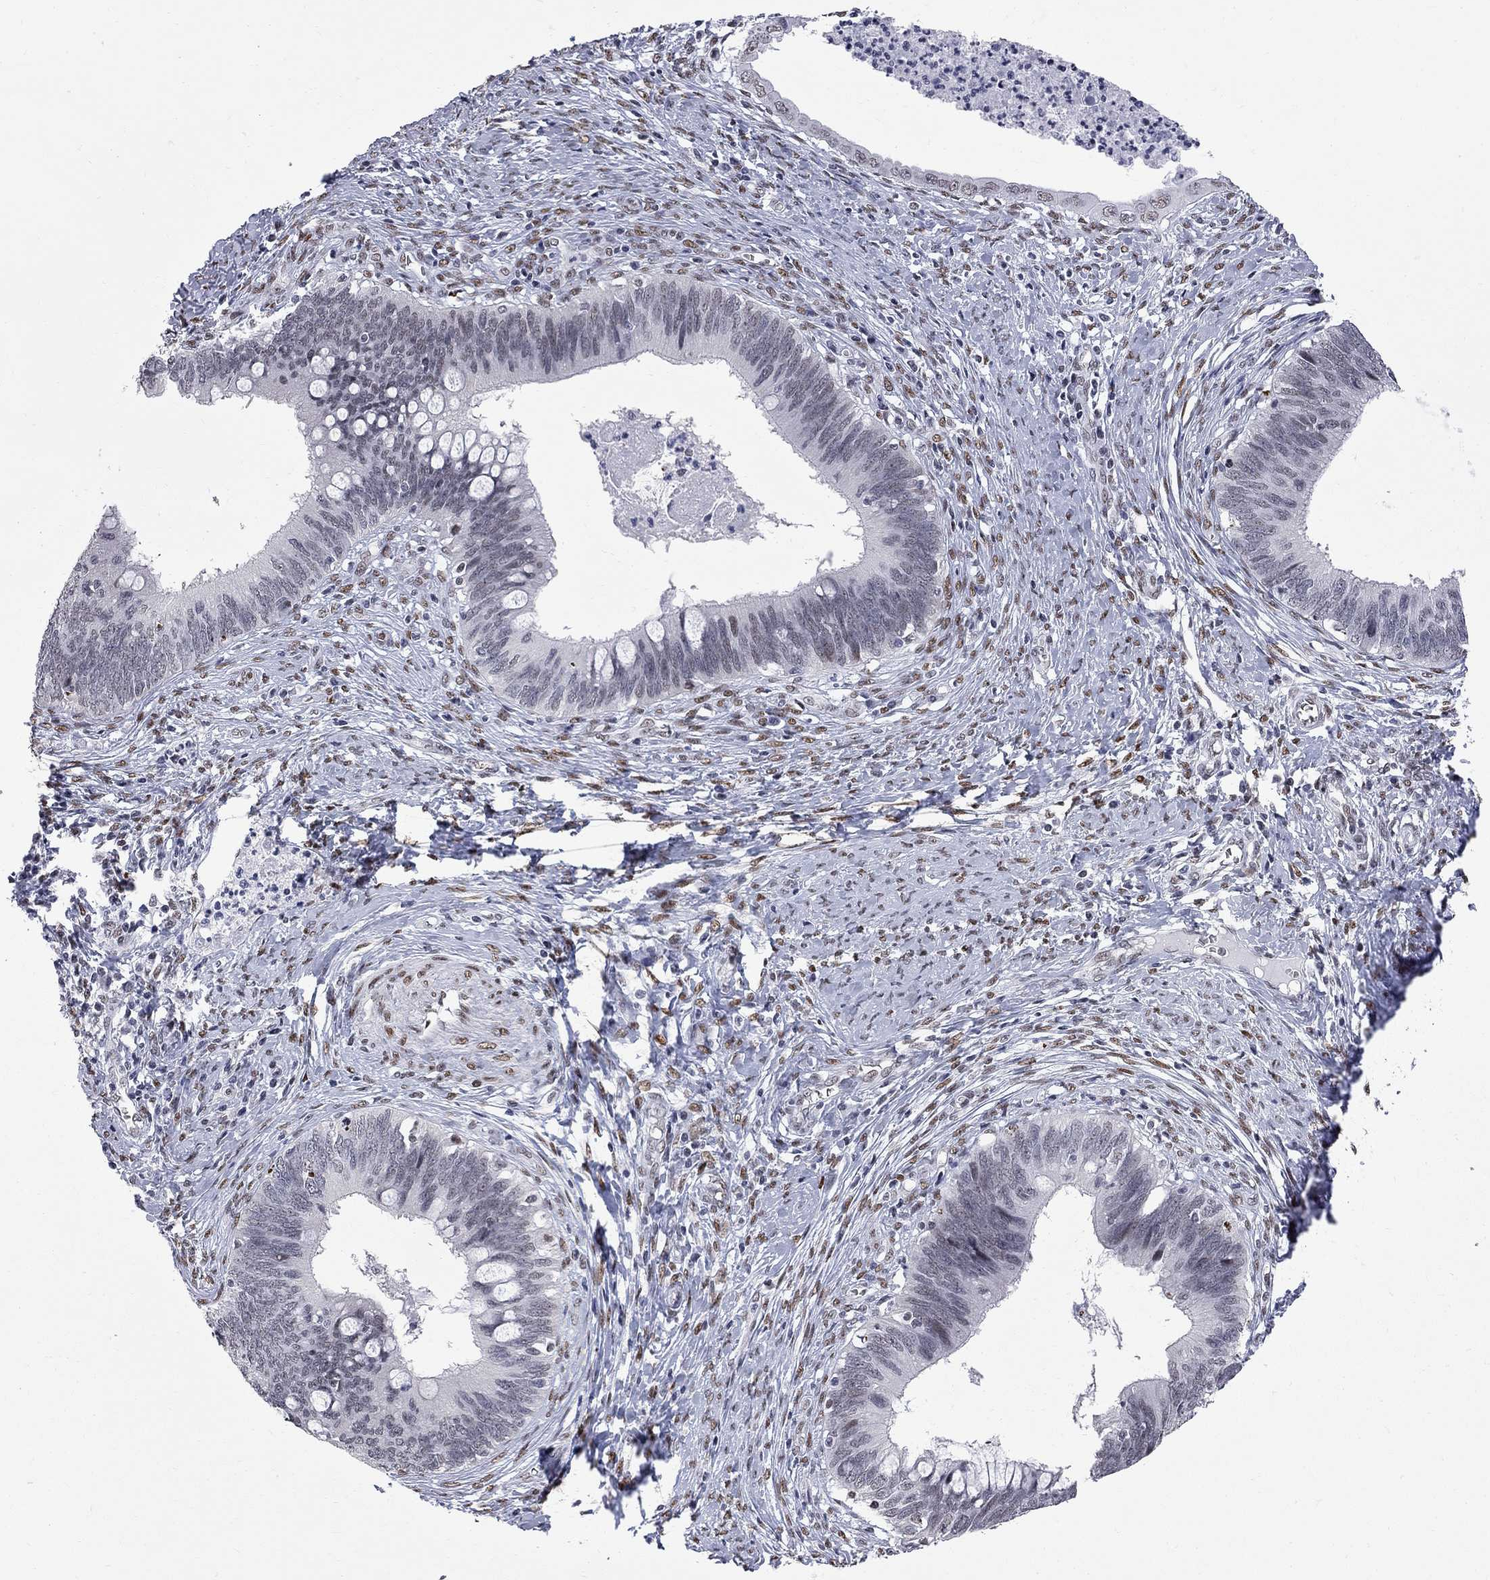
{"staining": {"intensity": "moderate", "quantity": "<25%", "location": "nuclear"}, "tissue": "cervical cancer", "cell_type": "Tumor cells", "image_type": "cancer", "snomed": [{"axis": "morphology", "description": "Adenocarcinoma, NOS"}, {"axis": "topography", "description": "Cervix"}], "caption": "Immunohistochemistry image of neoplastic tissue: human cervical cancer (adenocarcinoma) stained using IHC reveals low levels of moderate protein expression localized specifically in the nuclear of tumor cells, appearing as a nuclear brown color.", "gene": "ZBTB47", "patient": {"sex": "female", "age": 42}}